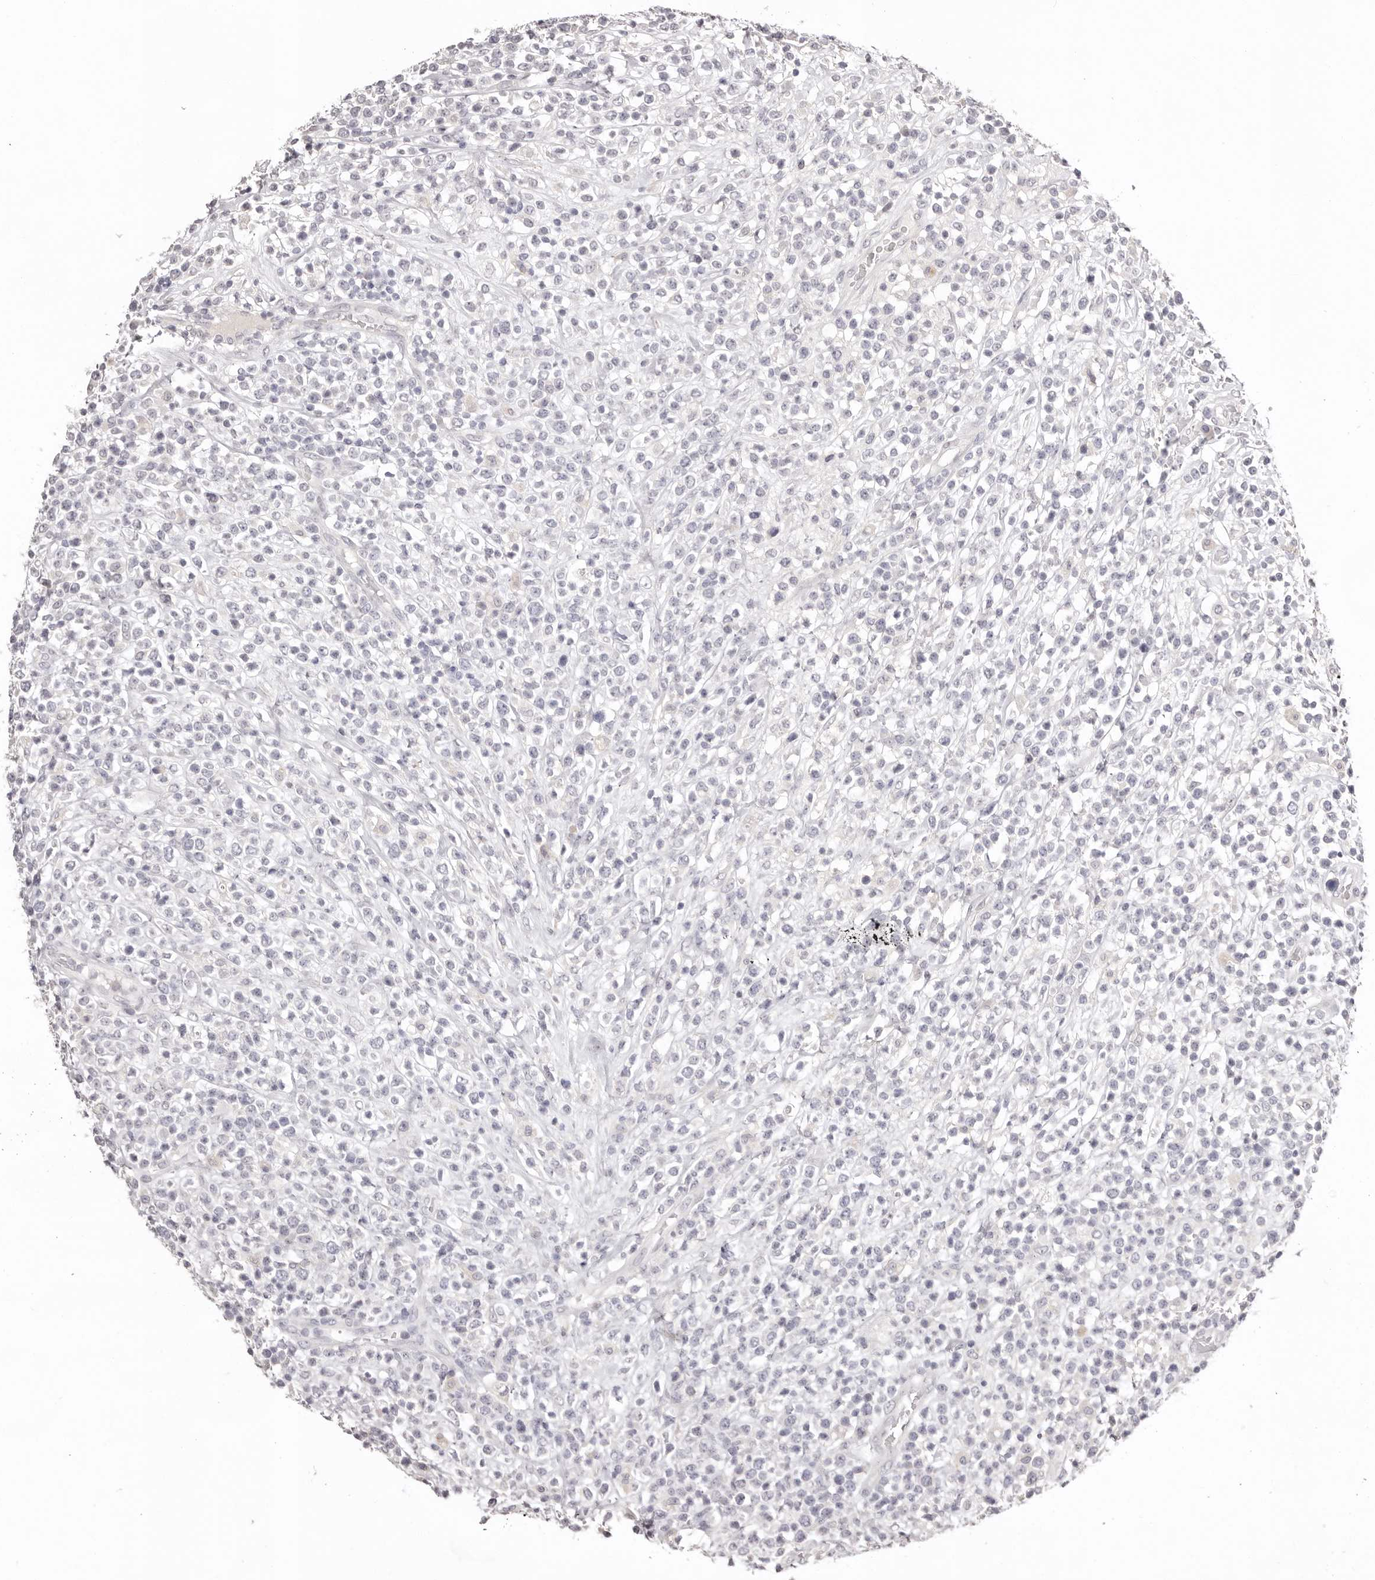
{"staining": {"intensity": "negative", "quantity": "none", "location": "none"}, "tissue": "lymphoma", "cell_type": "Tumor cells", "image_type": "cancer", "snomed": [{"axis": "morphology", "description": "Malignant lymphoma, non-Hodgkin's type, High grade"}, {"axis": "topography", "description": "Colon"}], "caption": "High power microscopy histopathology image of an immunohistochemistry image of lymphoma, revealing no significant staining in tumor cells.", "gene": "PCDHB6", "patient": {"sex": "female", "age": 53}}